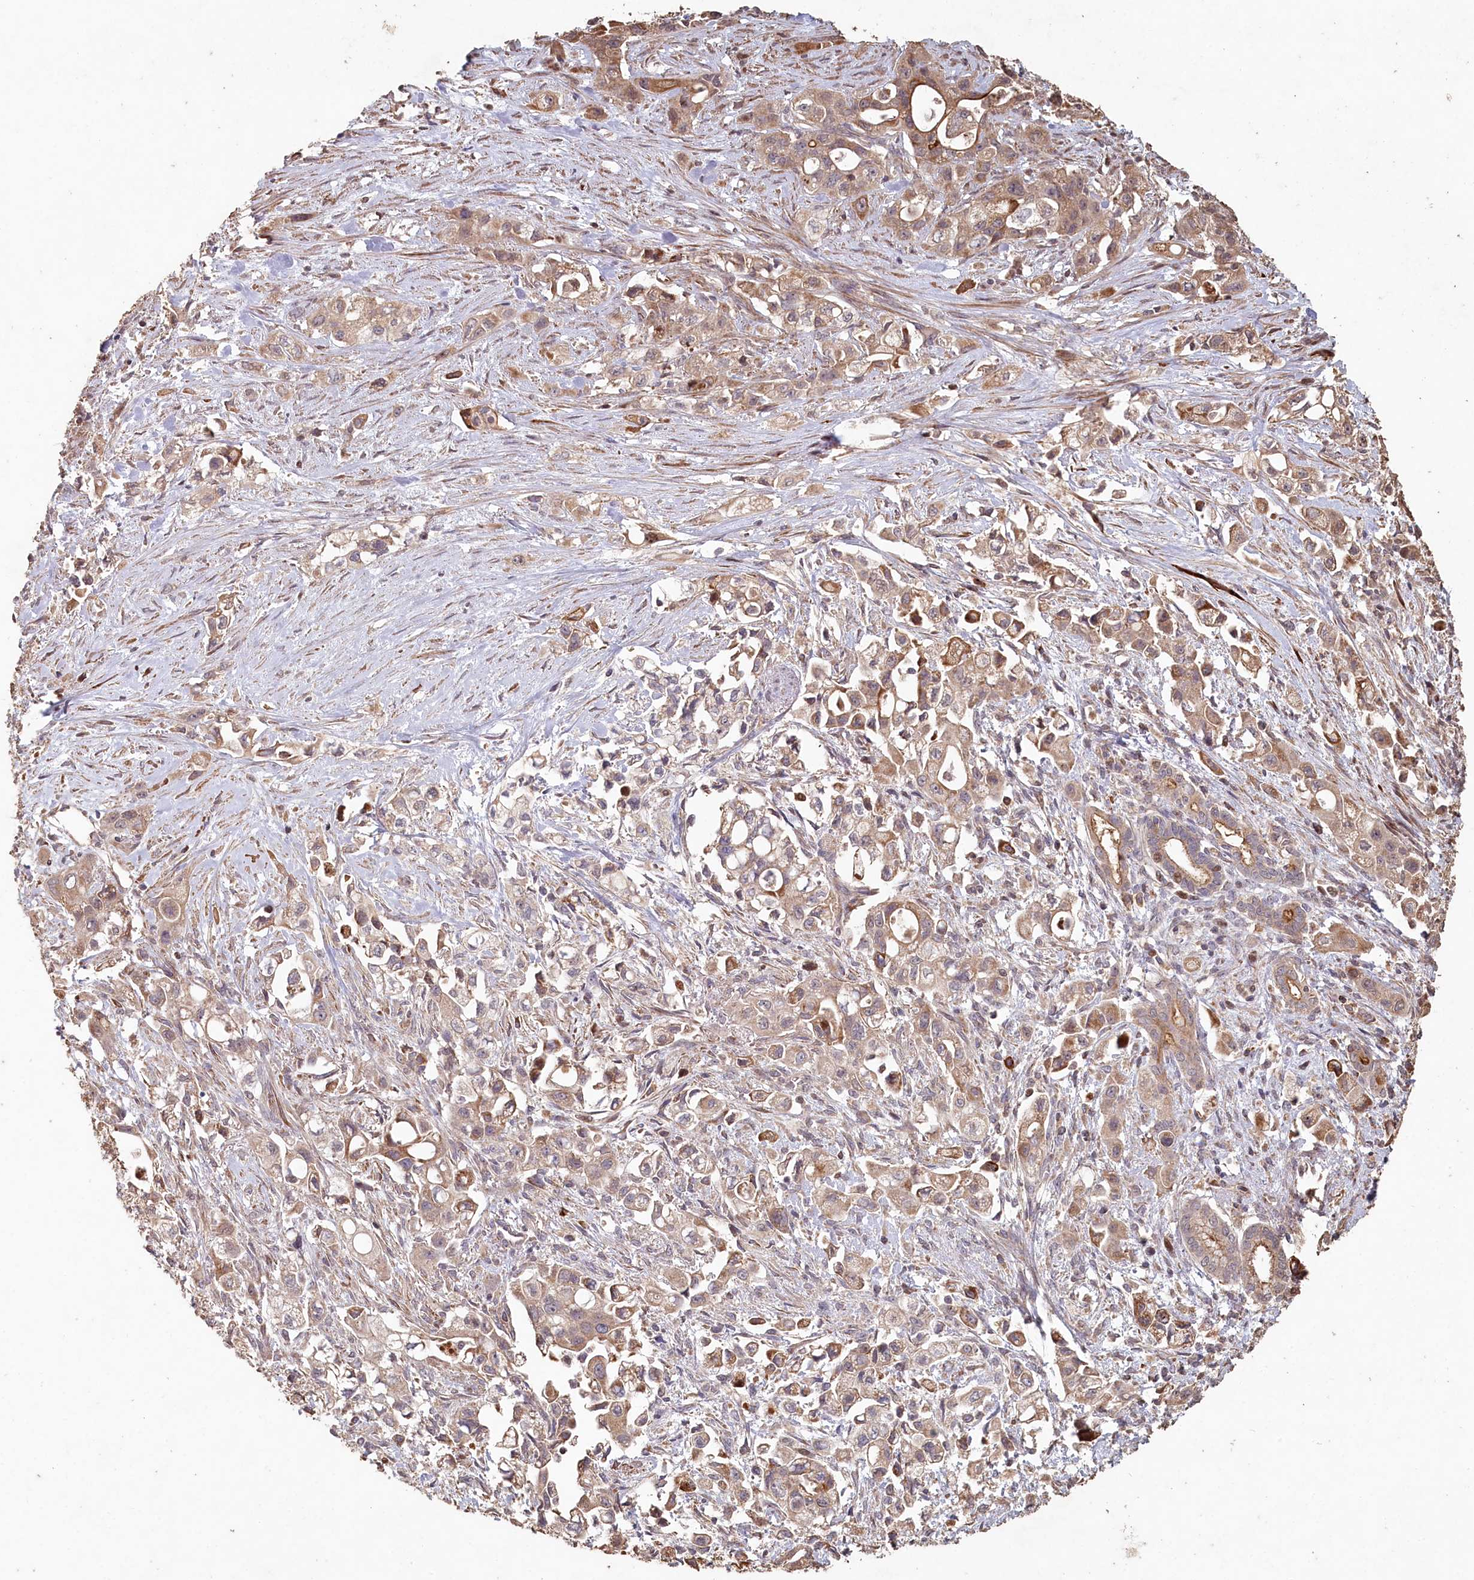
{"staining": {"intensity": "moderate", "quantity": "25%-75%", "location": "cytoplasmic/membranous"}, "tissue": "pancreatic cancer", "cell_type": "Tumor cells", "image_type": "cancer", "snomed": [{"axis": "morphology", "description": "Adenocarcinoma, NOS"}, {"axis": "topography", "description": "Pancreas"}], "caption": "The histopathology image shows staining of pancreatic cancer (adenocarcinoma), revealing moderate cytoplasmic/membranous protein expression (brown color) within tumor cells. (Brightfield microscopy of DAB IHC at high magnification).", "gene": "HAL", "patient": {"sex": "female", "age": 66}}